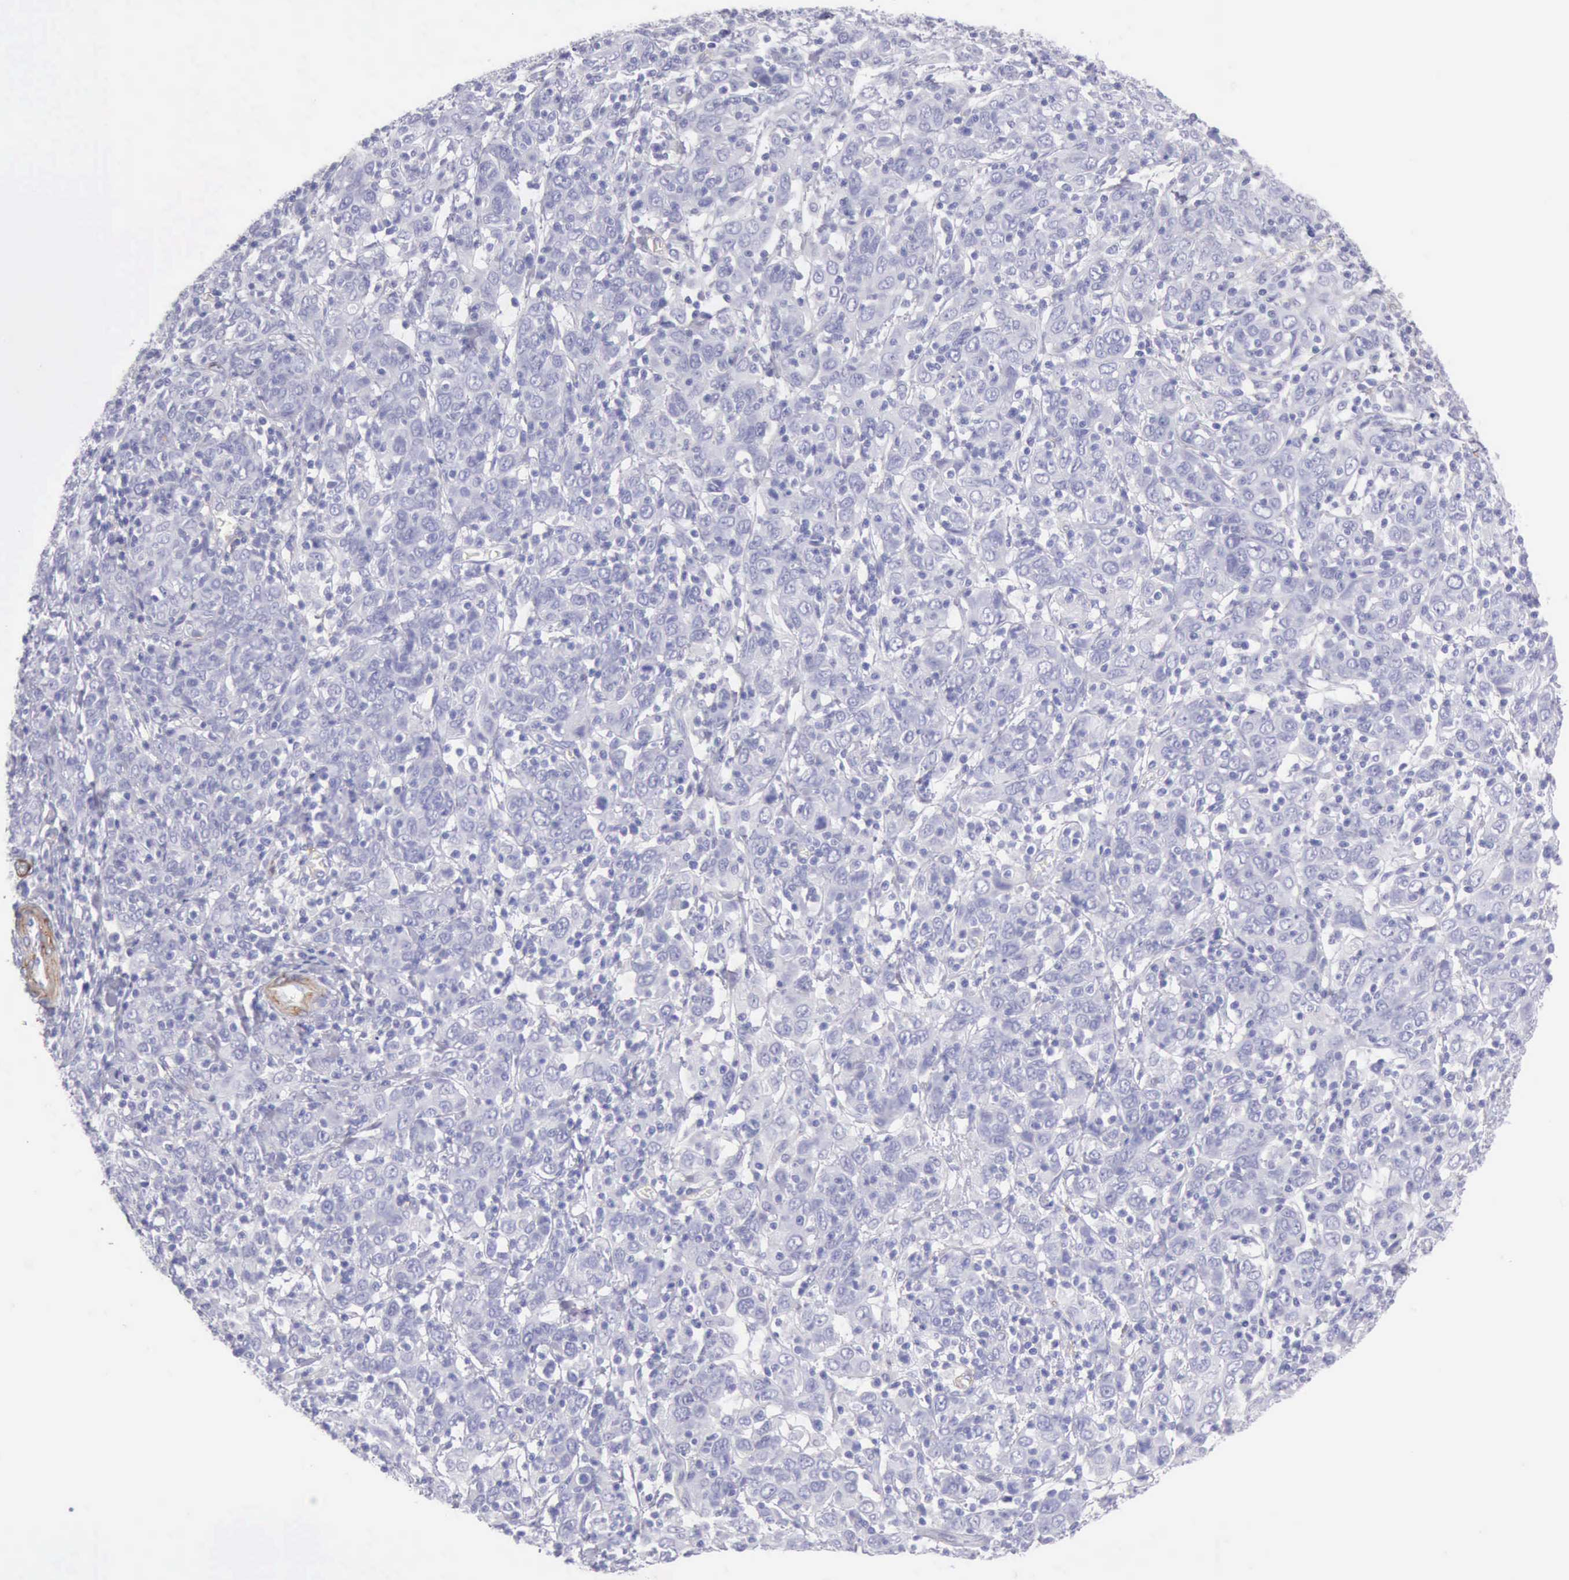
{"staining": {"intensity": "negative", "quantity": "none", "location": "none"}, "tissue": "cervical cancer", "cell_type": "Tumor cells", "image_type": "cancer", "snomed": [{"axis": "morphology", "description": "Normal tissue, NOS"}, {"axis": "morphology", "description": "Squamous cell carcinoma, NOS"}, {"axis": "topography", "description": "Cervix"}], "caption": "Tumor cells show no significant protein positivity in cervical cancer.", "gene": "AOC3", "patient": {"sex": "female", "age": 67}}